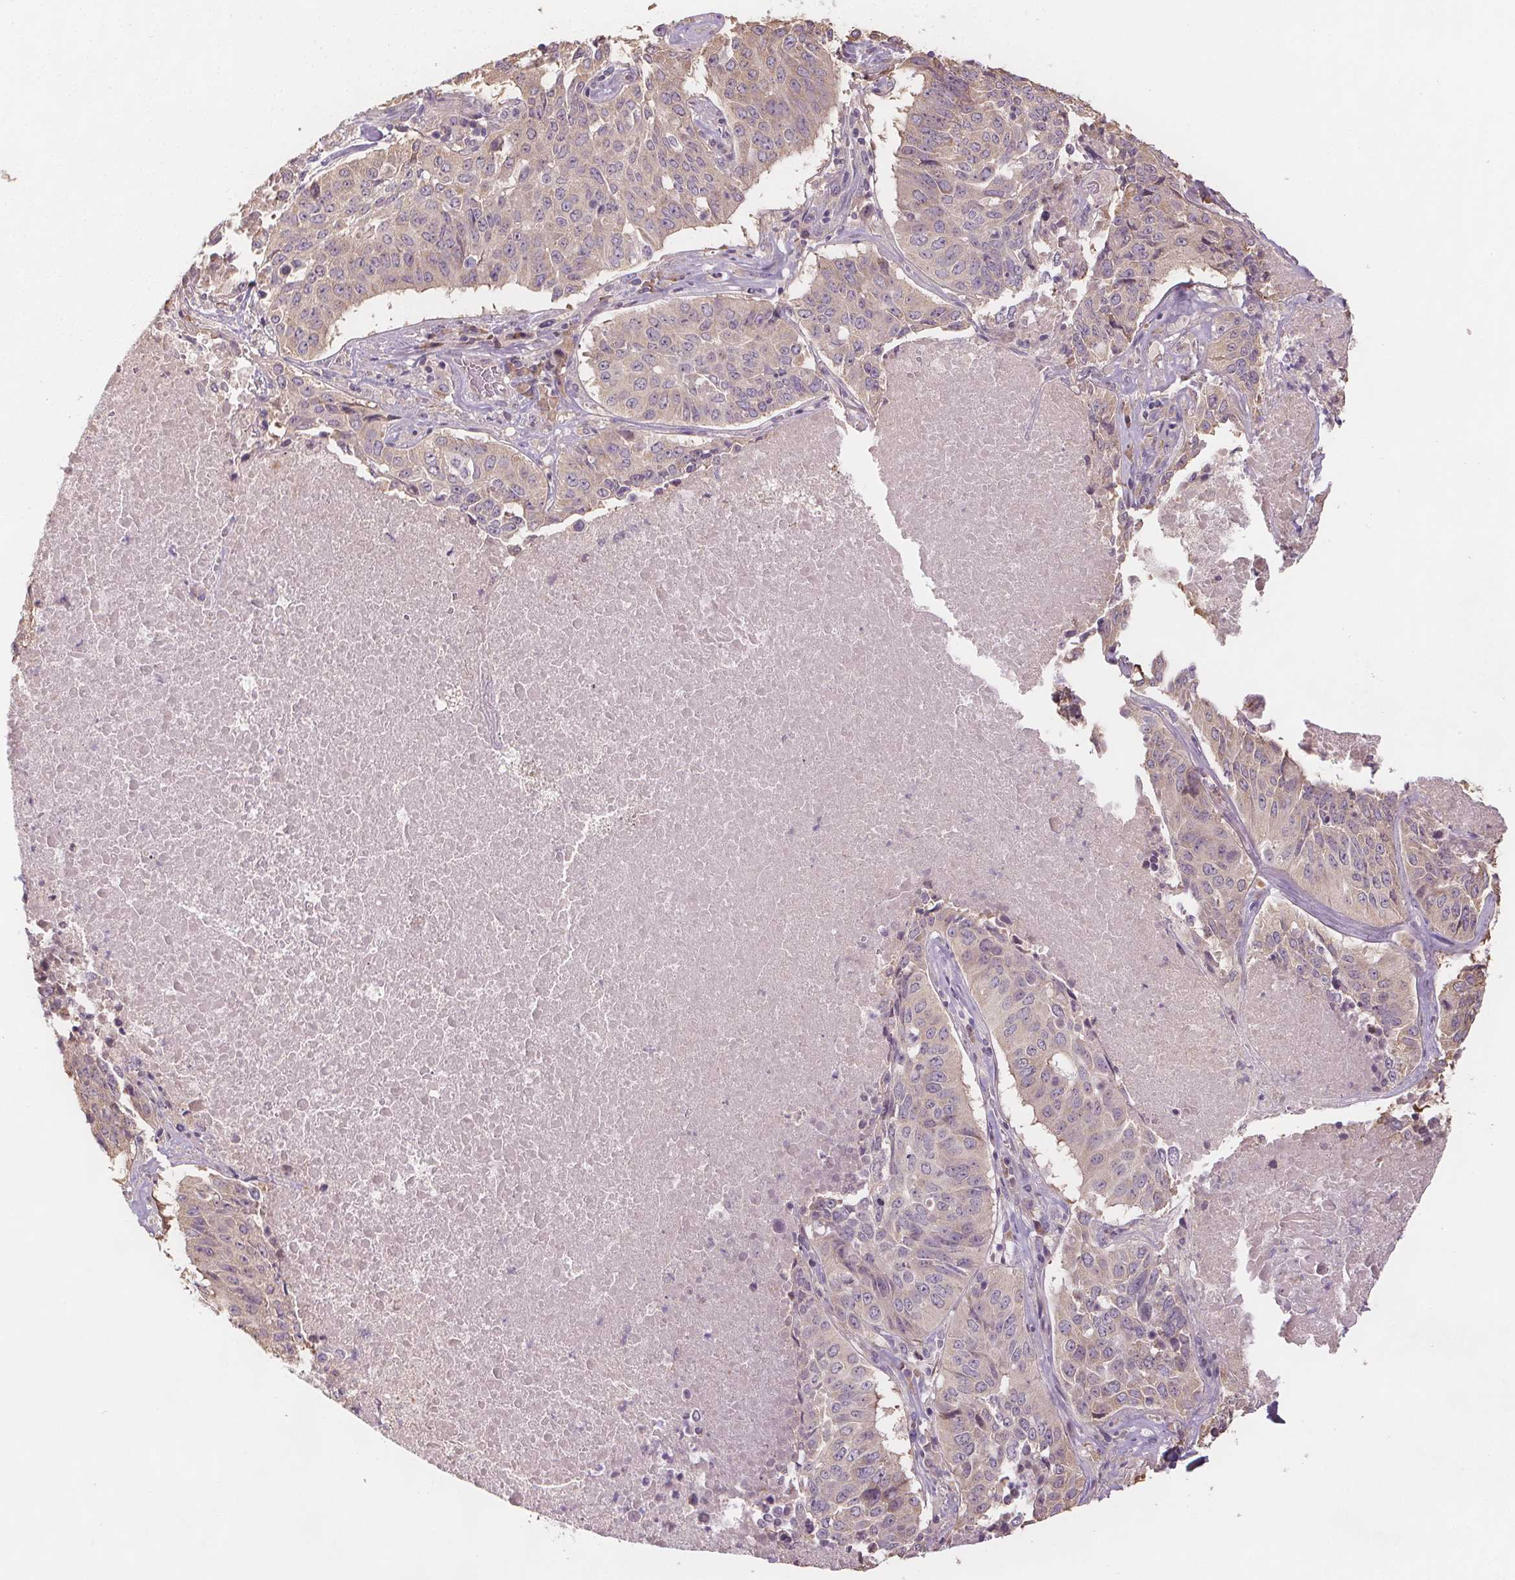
{"staining": {"intensity": "negative", "quantity": "none", "location": "none"}, "tissue": "lung cancer", "cell_type": "Tumor cells", "image_type": "cancer", "snomed": [{"axis": "morphology", "description": "Normal tissue, NOS"}, {"axis": "morphology", "description": "Squamous cell carcinoma, NOS"}, {"axis": "topography", "description": "Bronchus"}, {"axis": "topography", "description": "Lung"}], "caption": "Tumor cells are negative for brown protein staining in lung squamous cell carcinoma.", "gene": "TMEM80", "patient": {"sex": "male", "age": 64}}